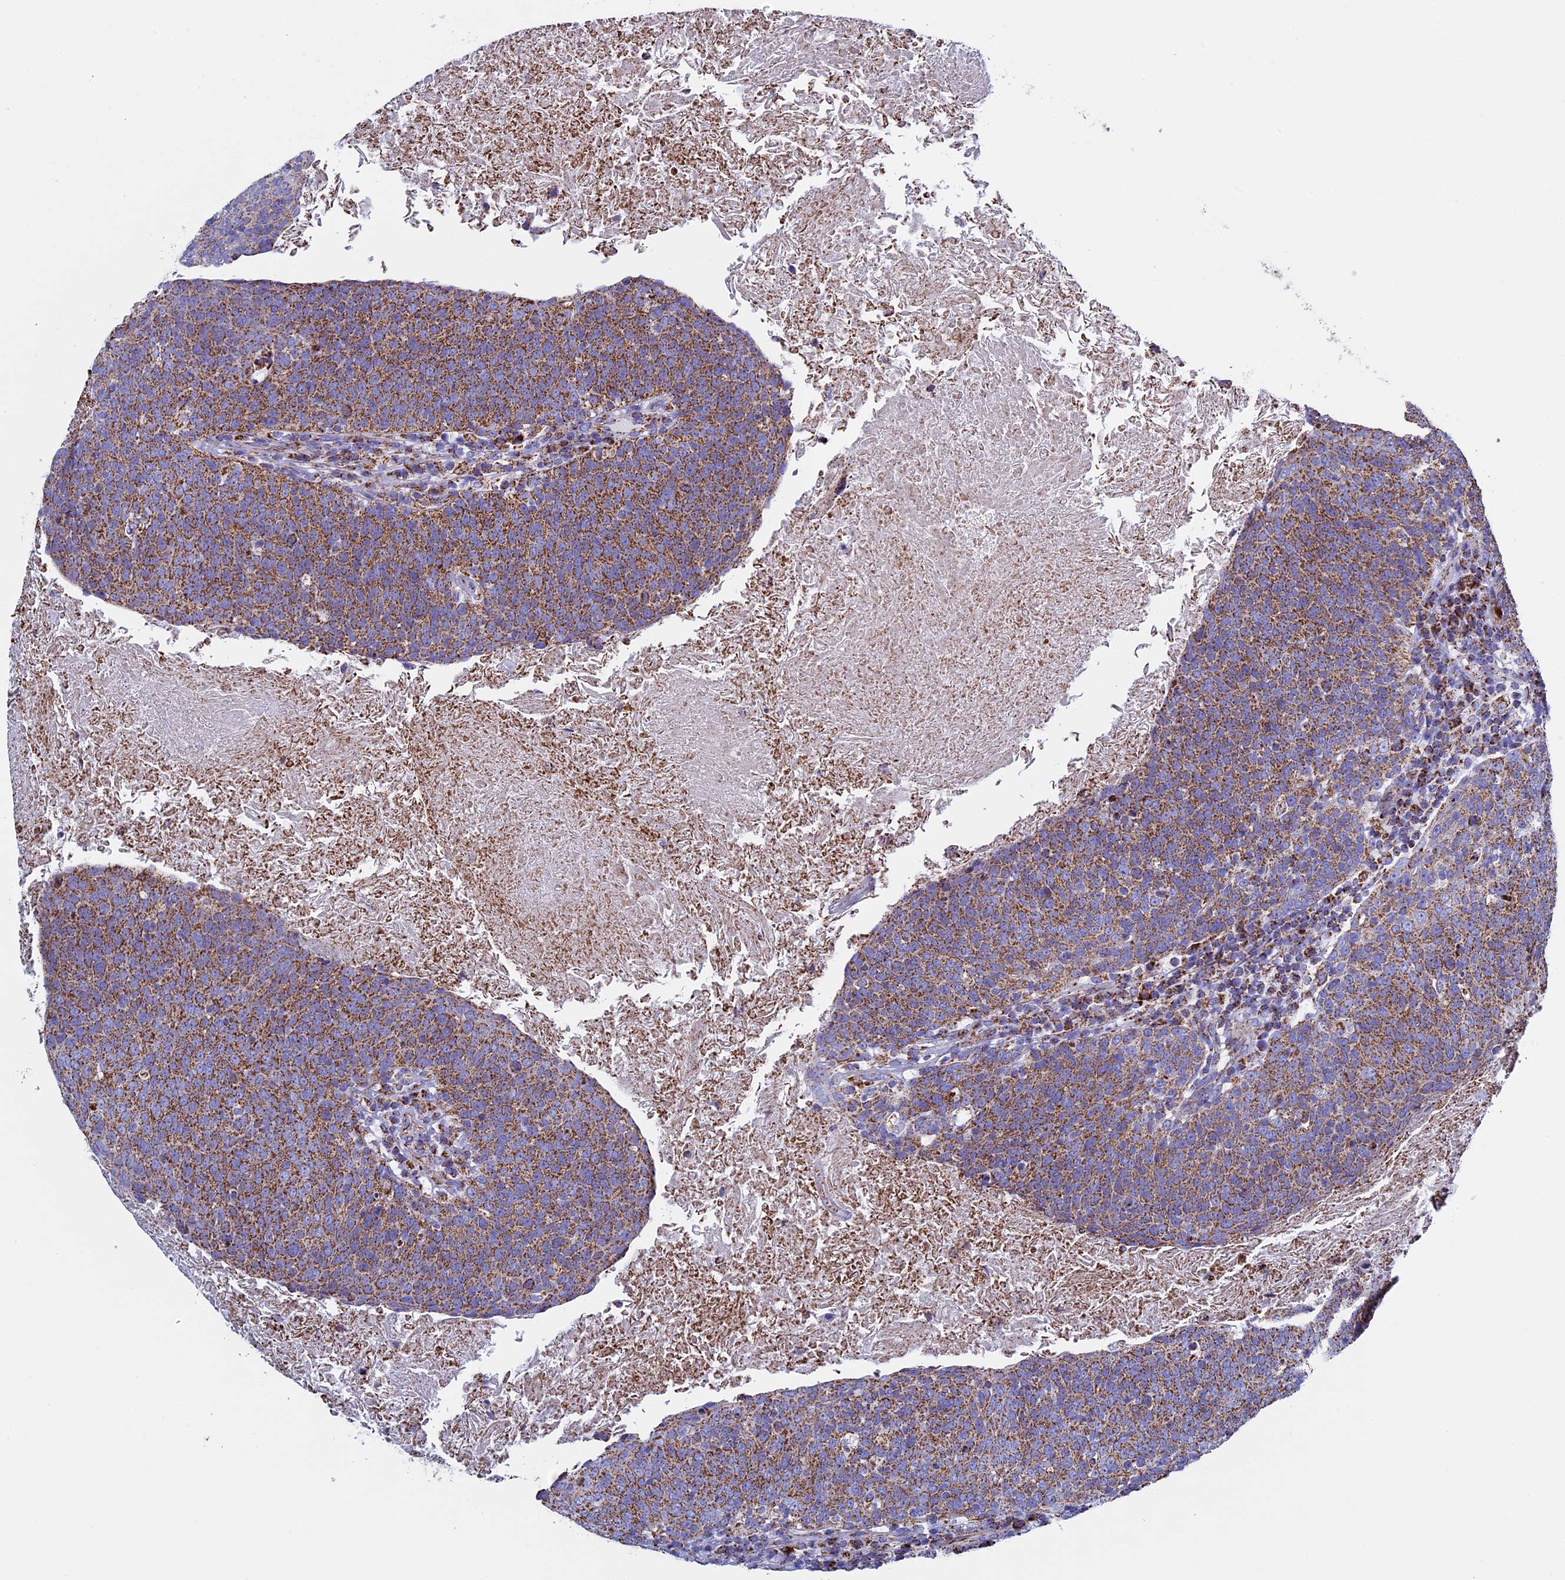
{"staining": {"intensity": "moderate", "quantity": ">75%", "location": "cytoplasmic/membranous"}, "tissue": "head and neck cancer", "cell_type": "Tumor cells", "image_type": "cancer", "snomed": [{"axis": "morphology", "description": "Squamous cell carcinoma, NOS"}, {"axis": "morphology", "description": "Squamous cell carcinoma, metastatic, NOS"}, {"axis": "topography", "description": "Lymph node"}, {"axis": "topography", "description": "Head-Neck"}], "caption": "Squamous cell carcinoma (head and neck) stained for a protein demonstrates moderate cytoplasmic/membranous positivity in tumor cells.", "gene": "UQCRFS1", "patient": {"sex": "male", "age": 62}}